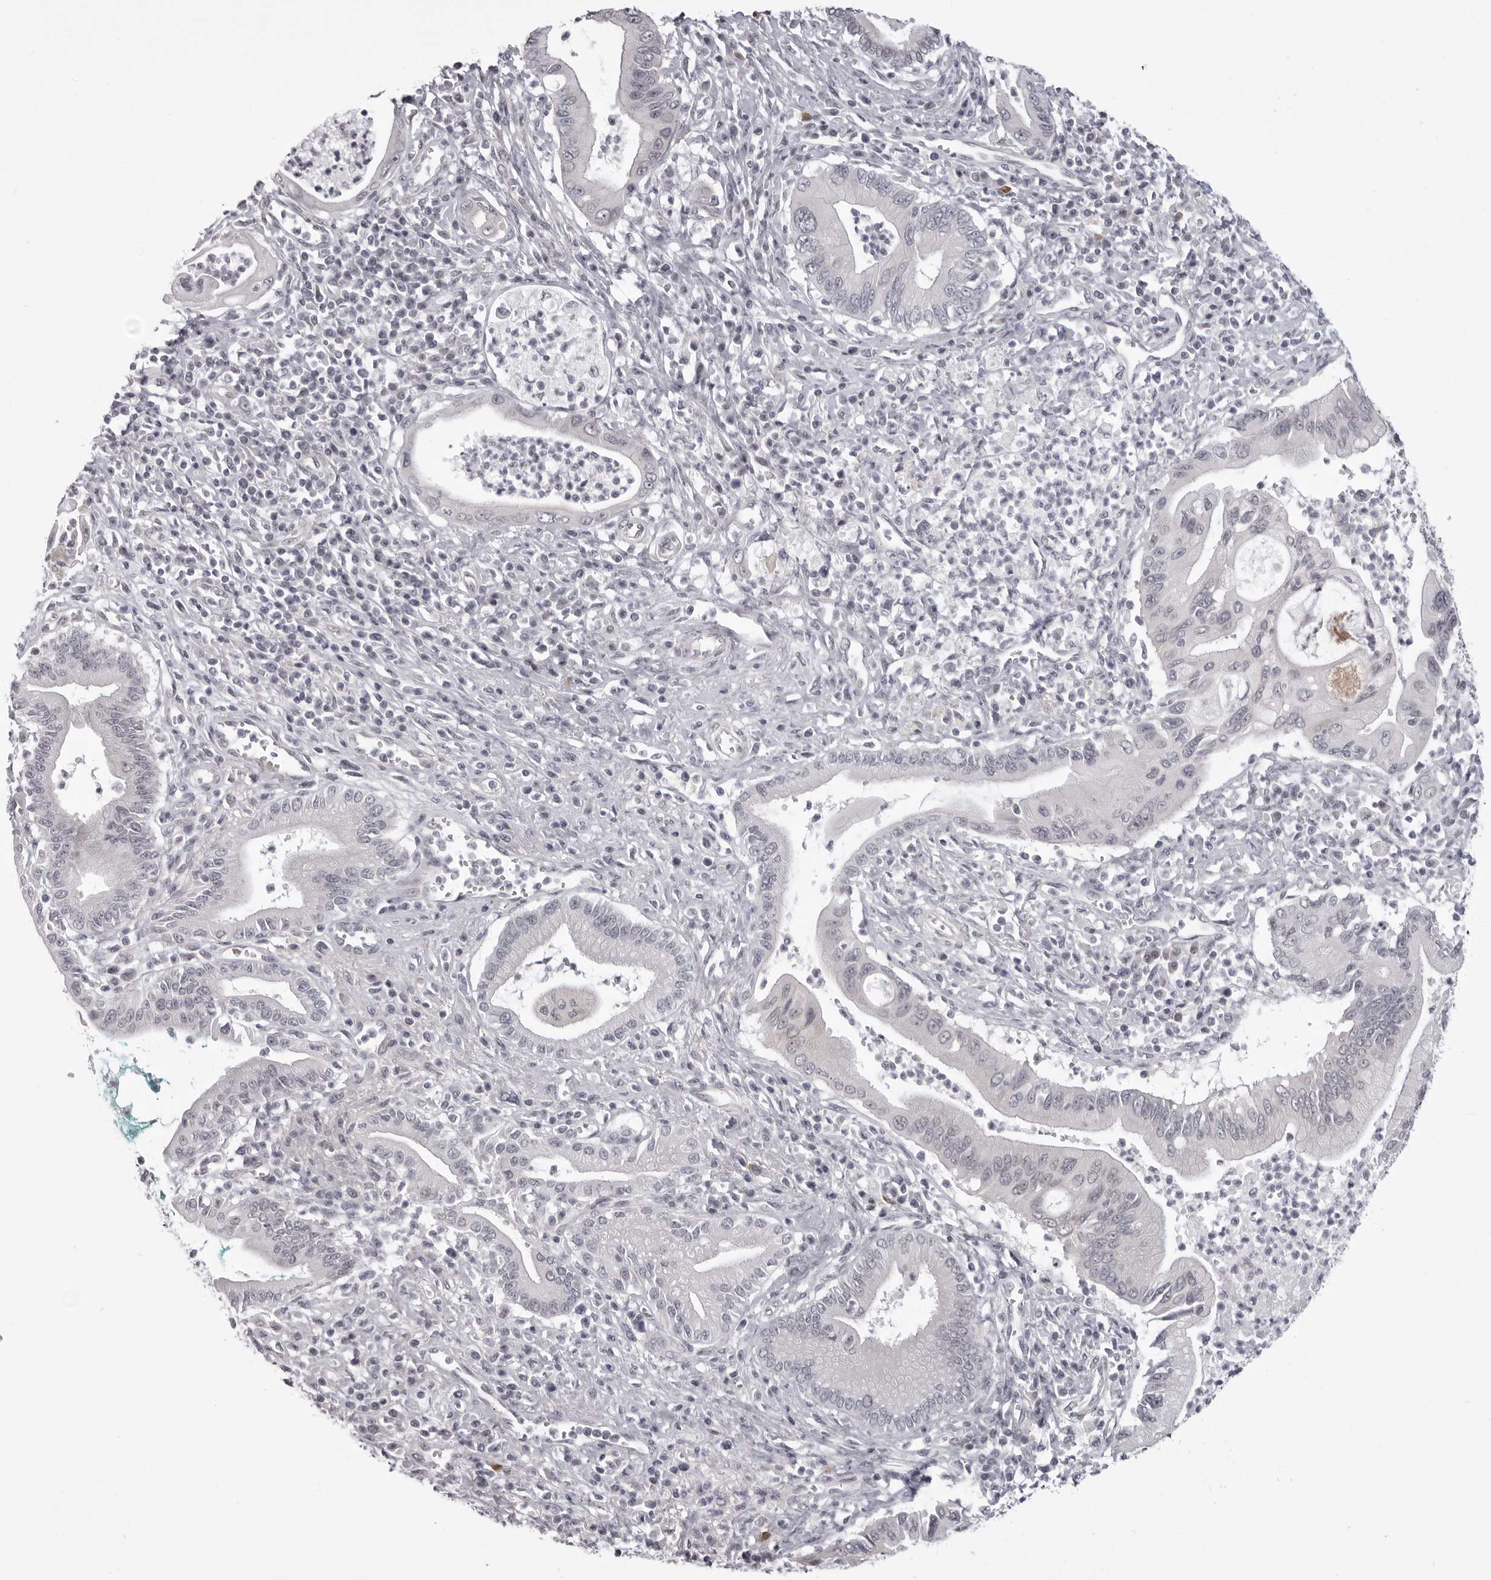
{"staining": {"intensity": "negative", "quantity": "none", "location": "none"}, "tissue": "pancreatic cancer", "cell_type": "Tumor cells", "image_type": "cancer", "snomed": [{"axis": "morphology", "description": "Adenocarcinoma, NOS"}, {"axis": "topography", "description": "Pancreas"}], "caption": "High power microscopy micrograph of an IHC histopathology image of pancreatic cancer, revealing no significant staining in tumor cells.", "gene": "EPHA10", "patient": {"sex": "male", "age": 78}}